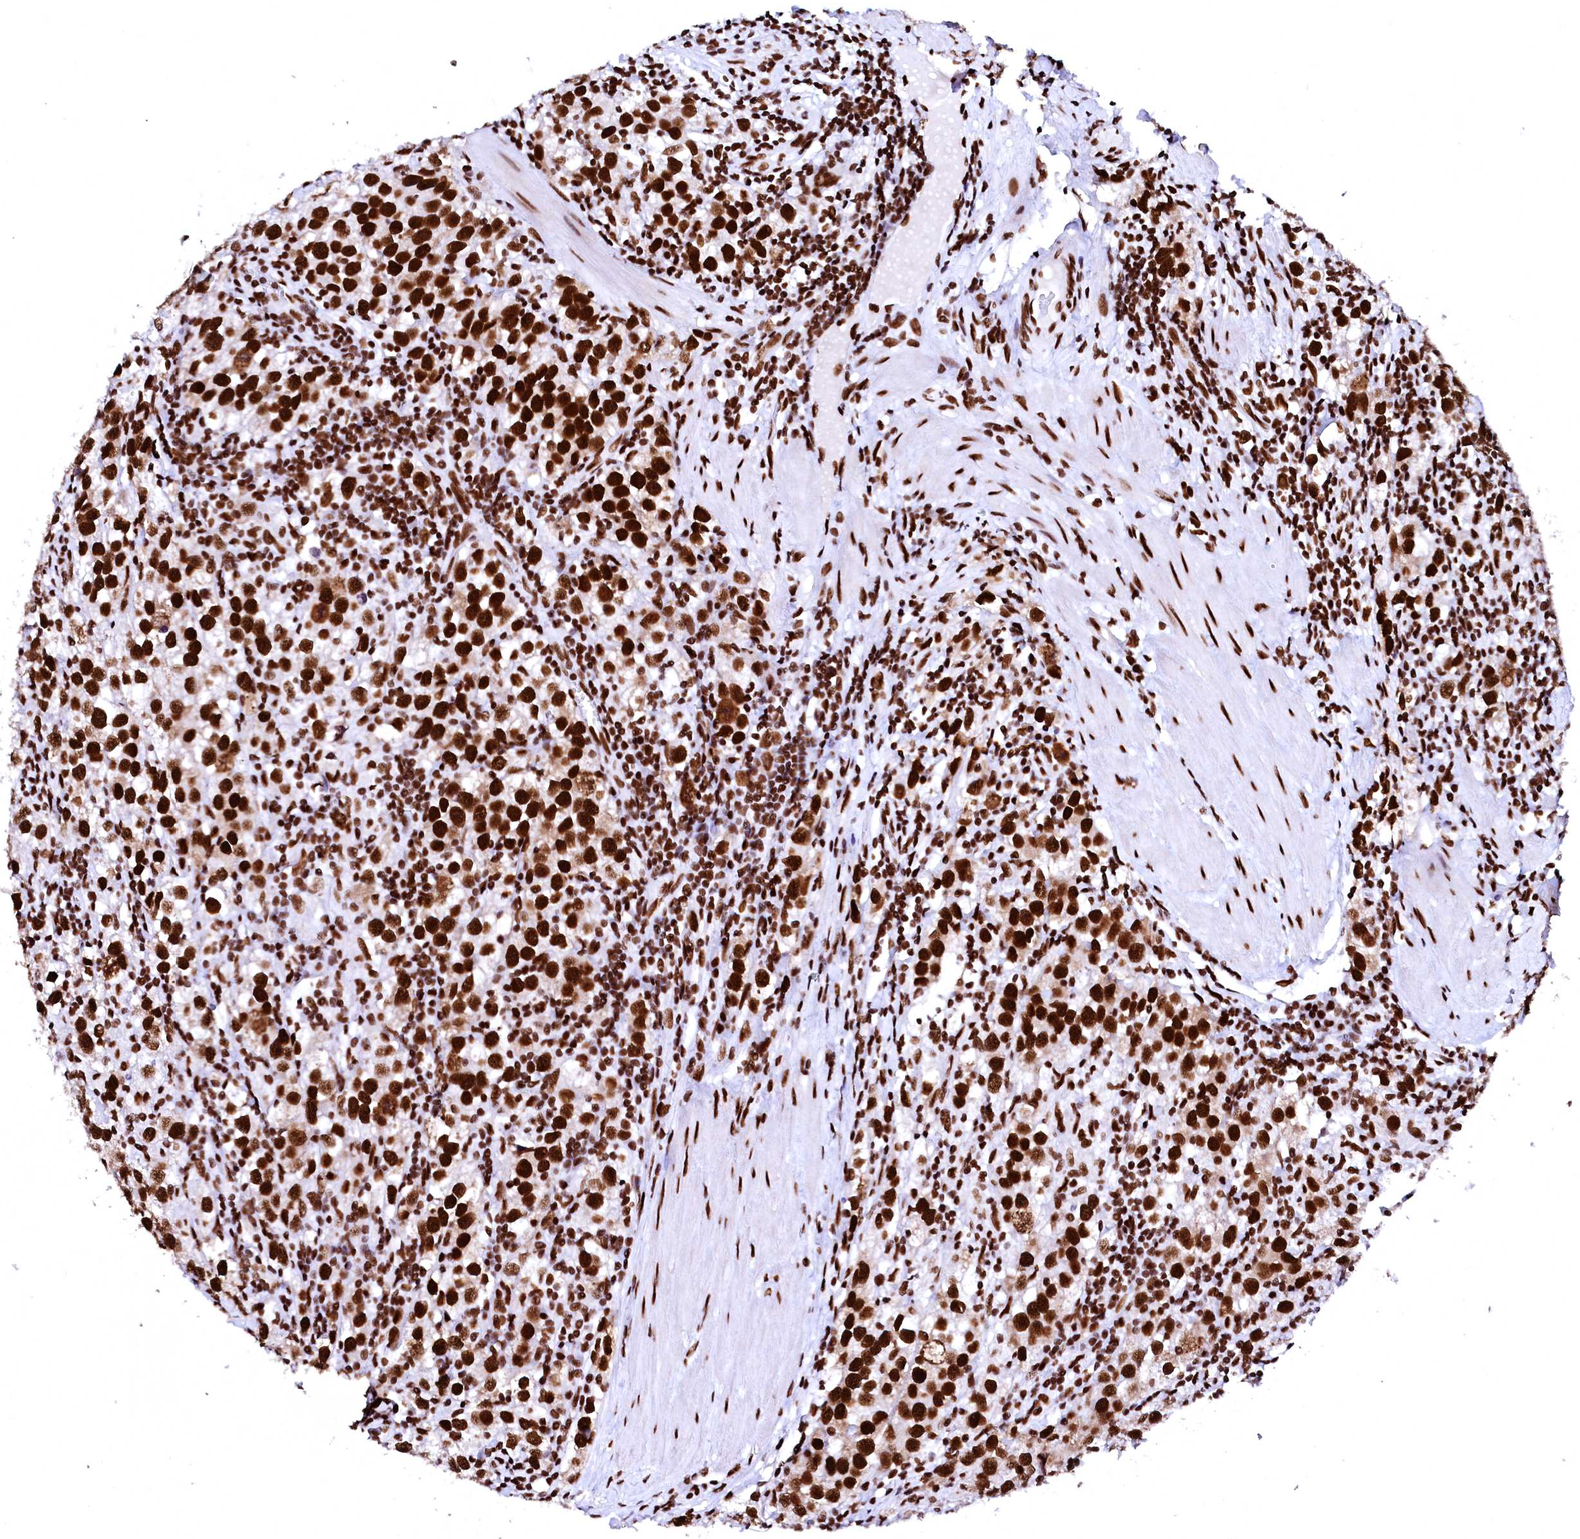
{"staining": {"intensity": "strong", "quantity": ">75%", "location": "nuclear"}, "tissue": "testis cancer", "cell_type": "Tumor cells", "image_type": "cancer", "snomed": [{"axis": "morphology", "description": "Seminoma, NOS"}, {"axis": "morphology", "description": "Carcinoma, Embryonal, NOS"}, {"axis": "topography", "description": "Testis"}], "caption": "Immunohistochemistry (DAB (3,3'-diaminobenzidine)) staining of human embryonal carcinoma (testis) shows strong nuclear protein staining in about >75% of tumor cells.", "gene": "CPSF6", "patient": {"sex": "male", "age": 43}}